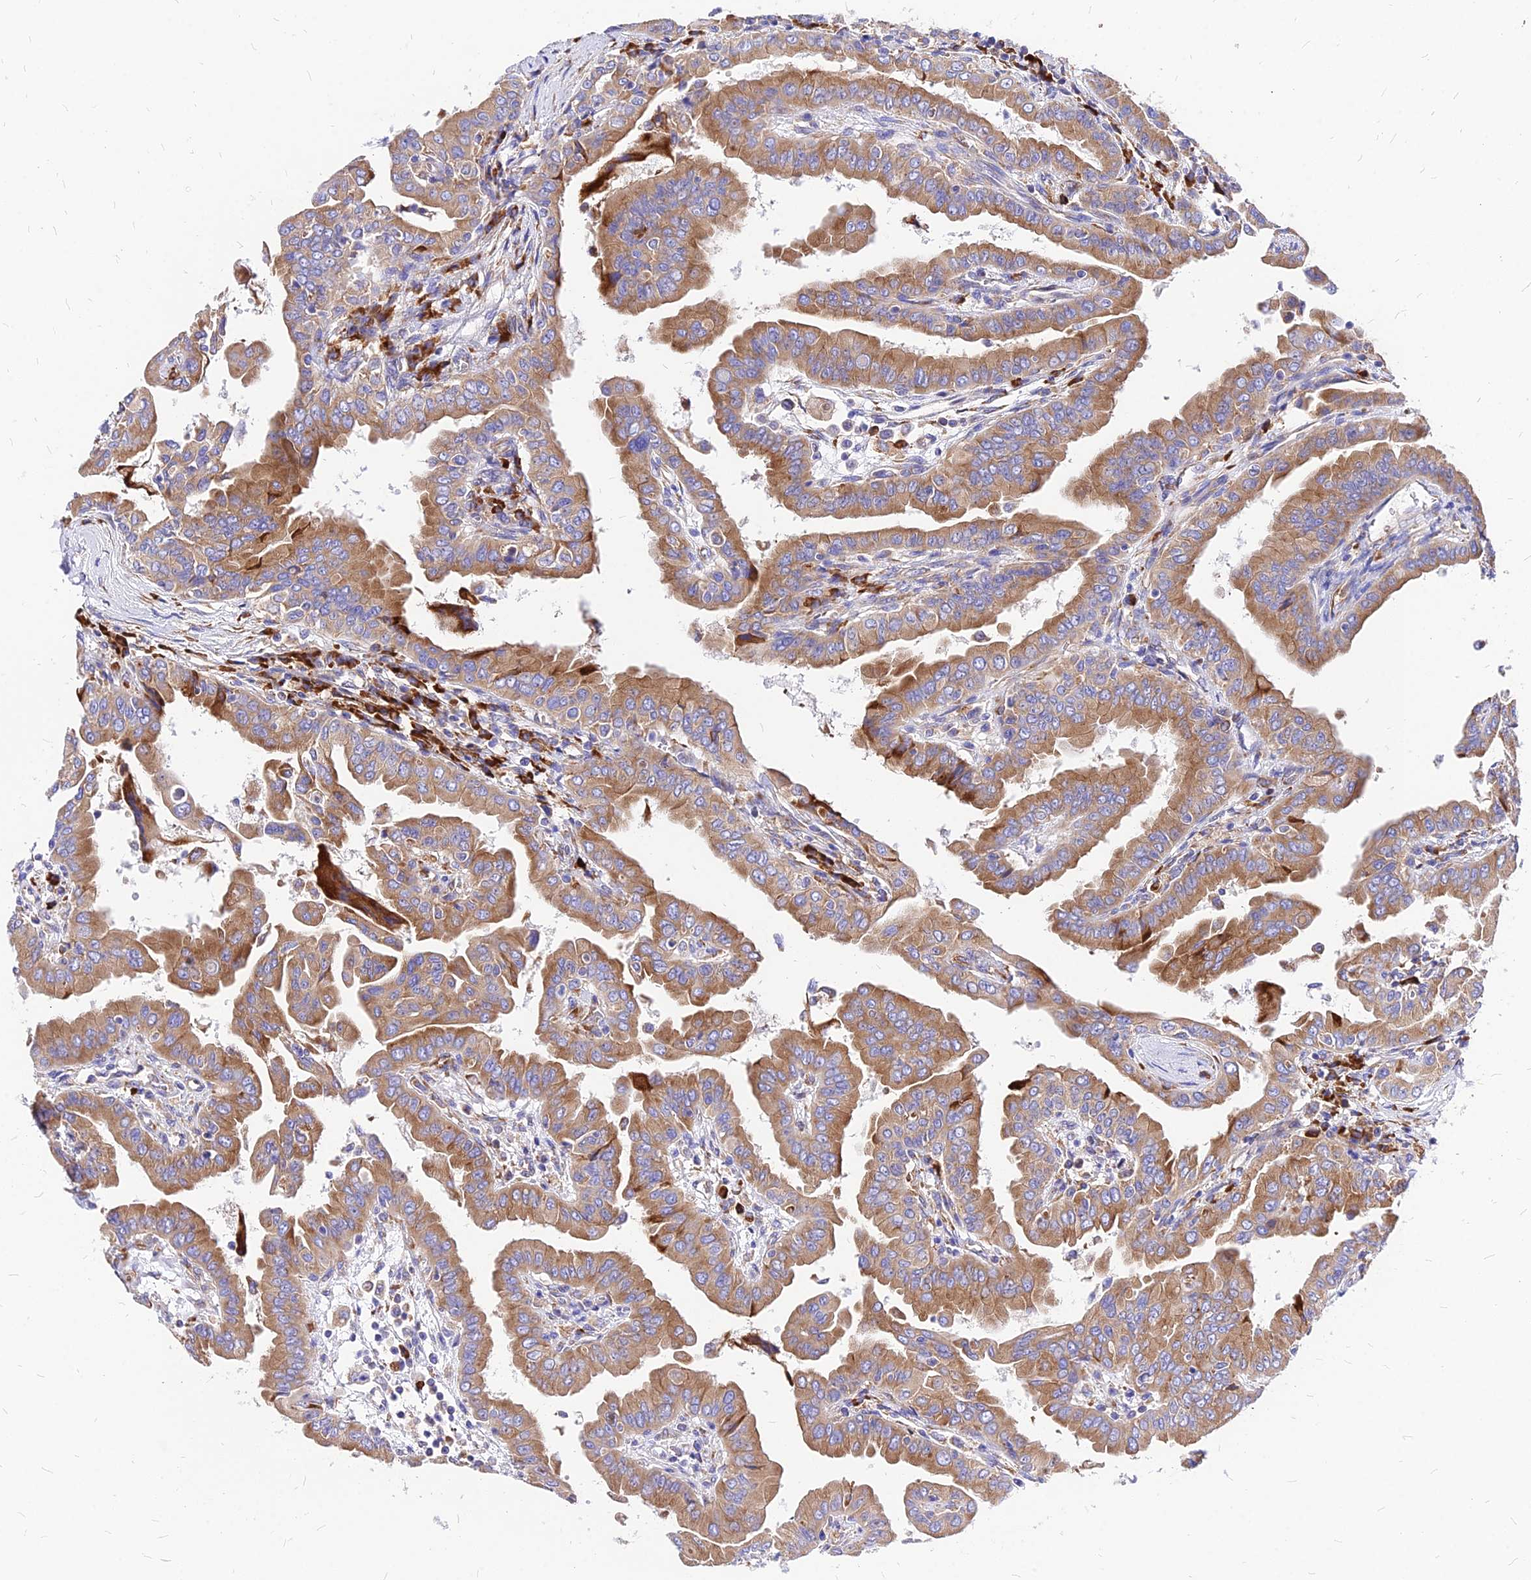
{"staining": {"intensity": "moderate", "quantity": ">75%", "location": "cytoplasmic/membranous"}, "tissue": "thyroid cancer", "cell_type": "Tumor cells", "image_type": "cancer", "snomed": [{"axis": "morphology", "description": "Papillary adenocarcinoma, NOS"}, {"axis": "topography", "description": "Thyroid gland"}], "caption": "Protein staining shows moderate cytoplasmic/membranous staining in approximately >75% of tumor cells in papillary adenocarcinoma (thyroid).", "gene": "RPL19", "patient": {"sex": "male", "age": 33}}